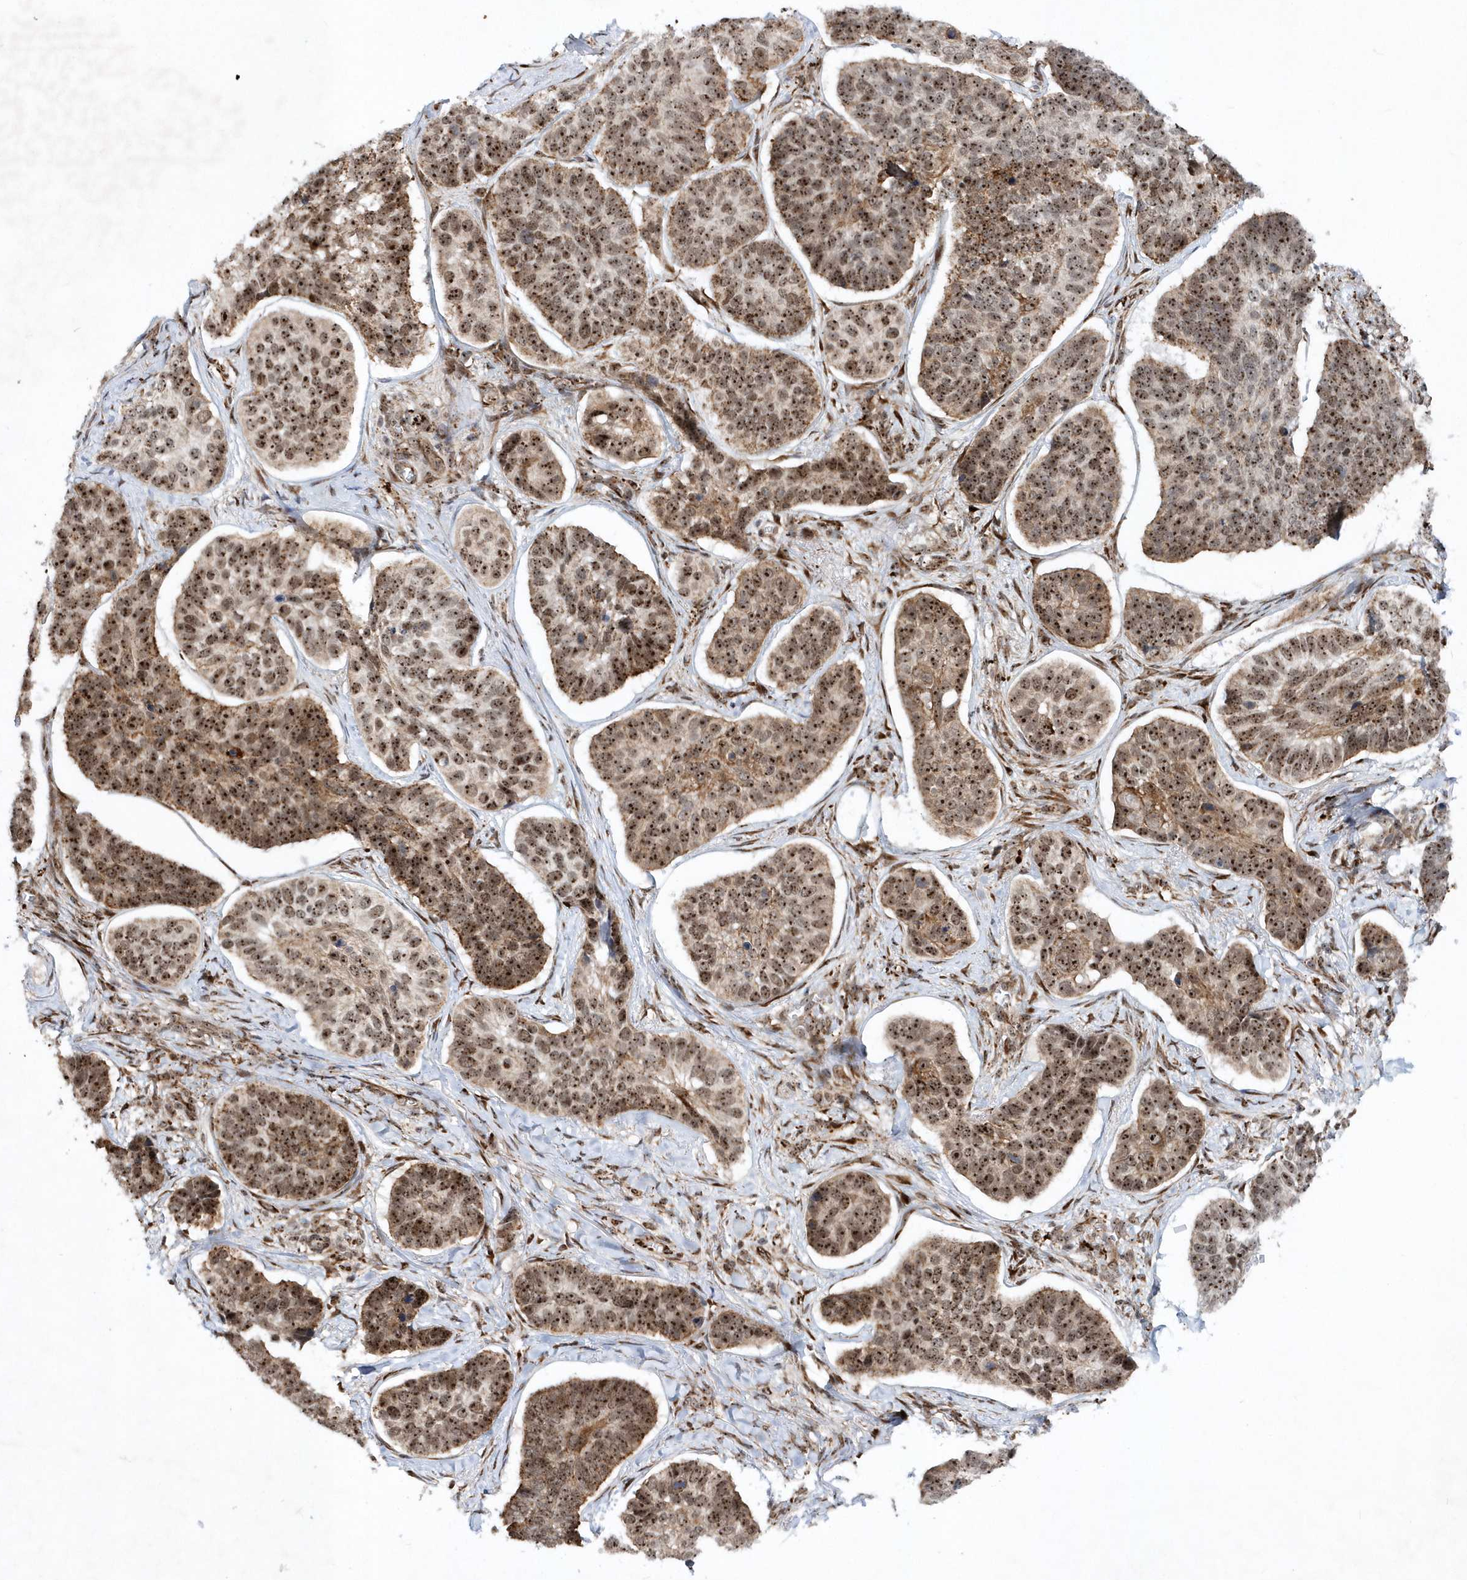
{"staining": {"intensity": "moderate", "quantity": ">75%", "location": "cytoplasmic/membranous,nuclear"}, "tissue": "skin cancer", "cell_type": "Tumor cells", "image_type": "cancer", "snomed": [{"axis": "morphology", "description": "Basal cell carcinoma"}, {"axis": "topography", "description": "Skin"}], "caption": "Skin basal cell carcinoma stained for a protein (brown) demonstrates moderate cytoplasmic/membranous and nuclear positive positivity in about >75% of tumor cells.", "gene": "SOWAHB", "patient": {"sex": "male", "age": 62}}